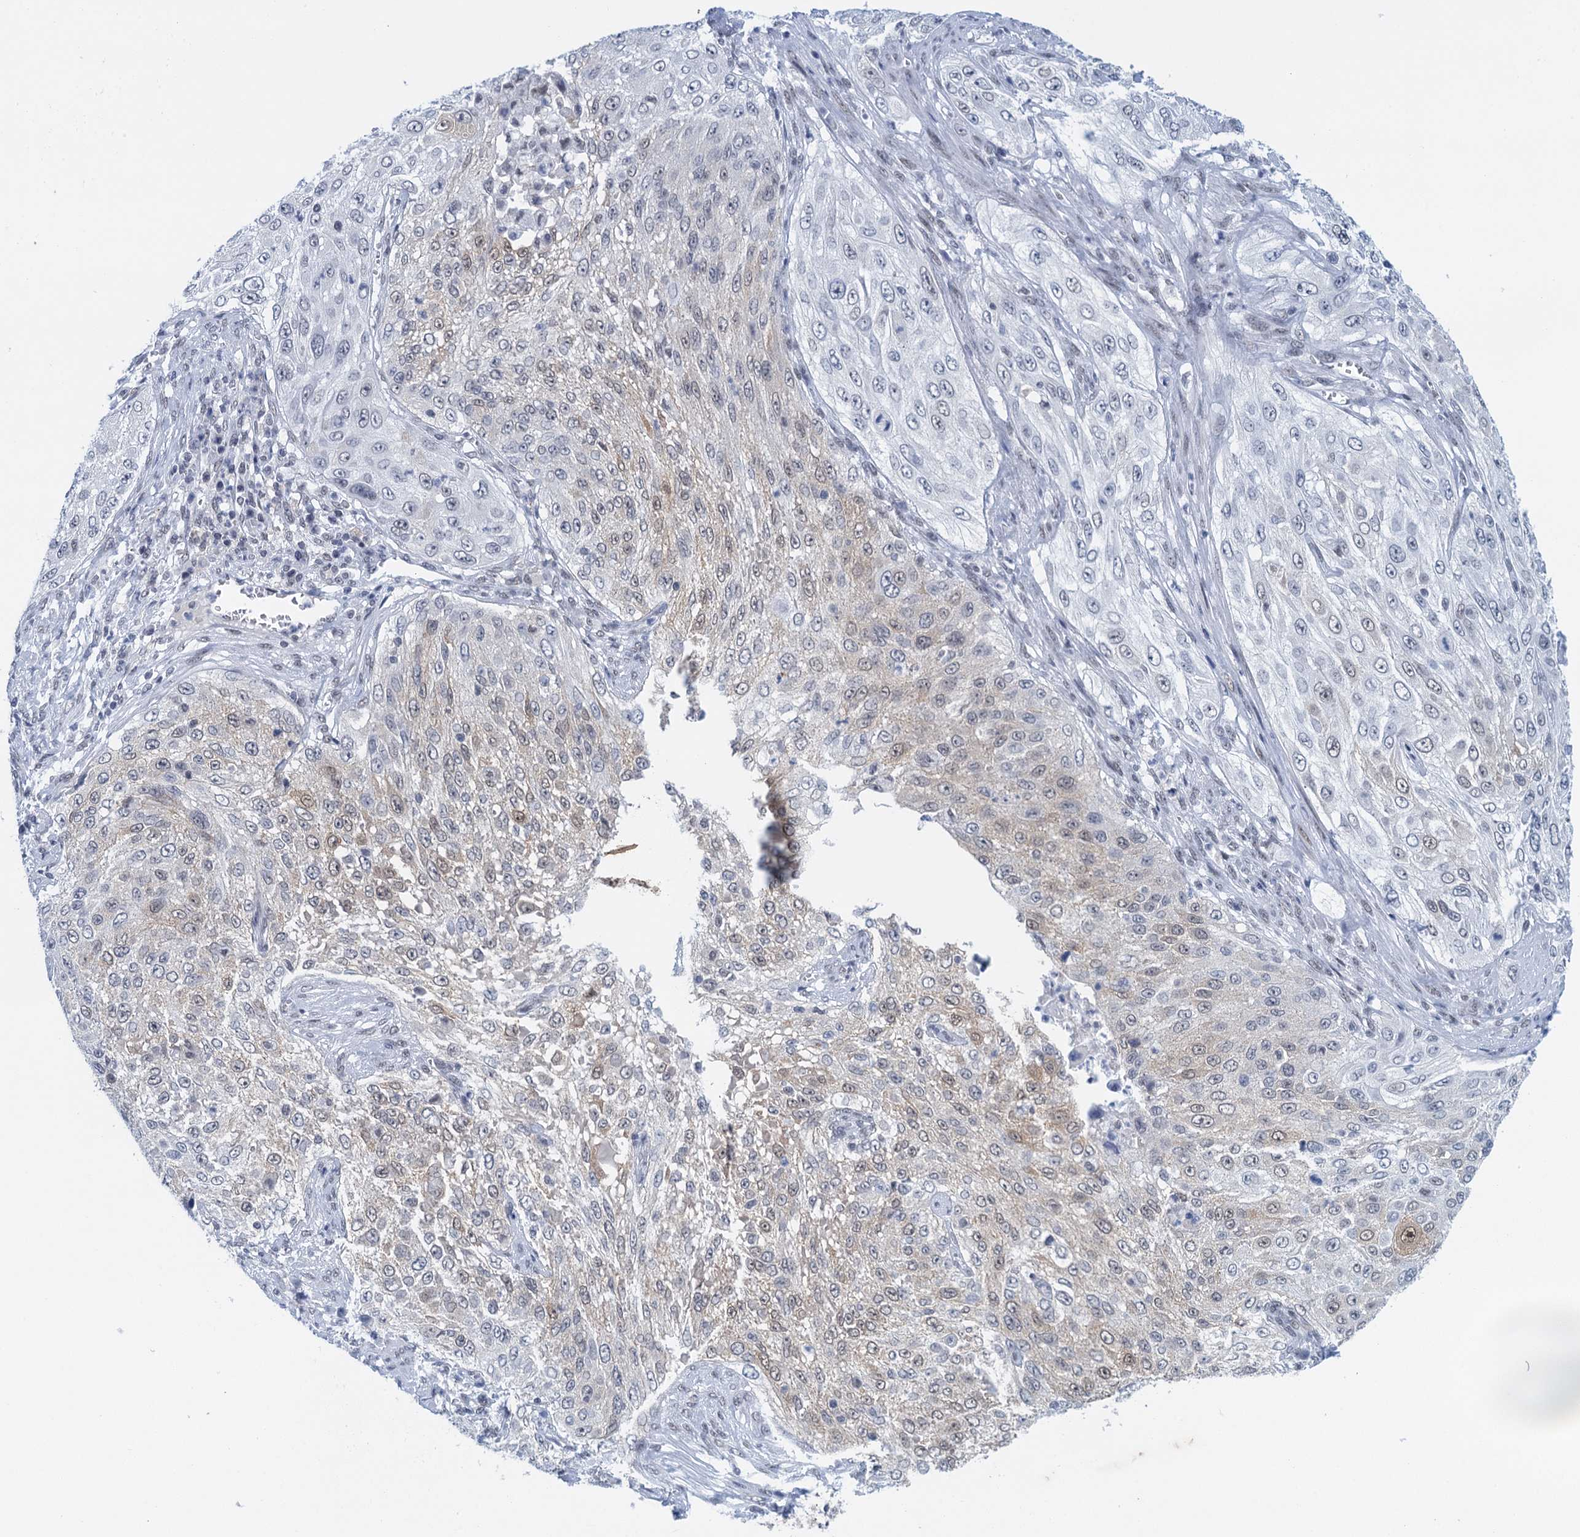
{"staining": {"intensity": "weak", "quantity": "<25%", "location": "cytoplasmic/membranous"}, "tissue": "cervical cancer", "cell_type": "Tumor cells", "image_type": "cancer", "snomed": [{"axis": "morphology", "description": "Squamous cell carcinoma, NOS"}, {"axis": "topography", "description": "Cervix"}], "caption": "Image shows no protein expression in tumor cells of cervical squamous cell carcinoma tissue. (Immunohistochemistry (ihc), brightfield microscopy, high magnification).", "gene": "EPS8L1", "patient": {"sex": "female", "age": 42}}